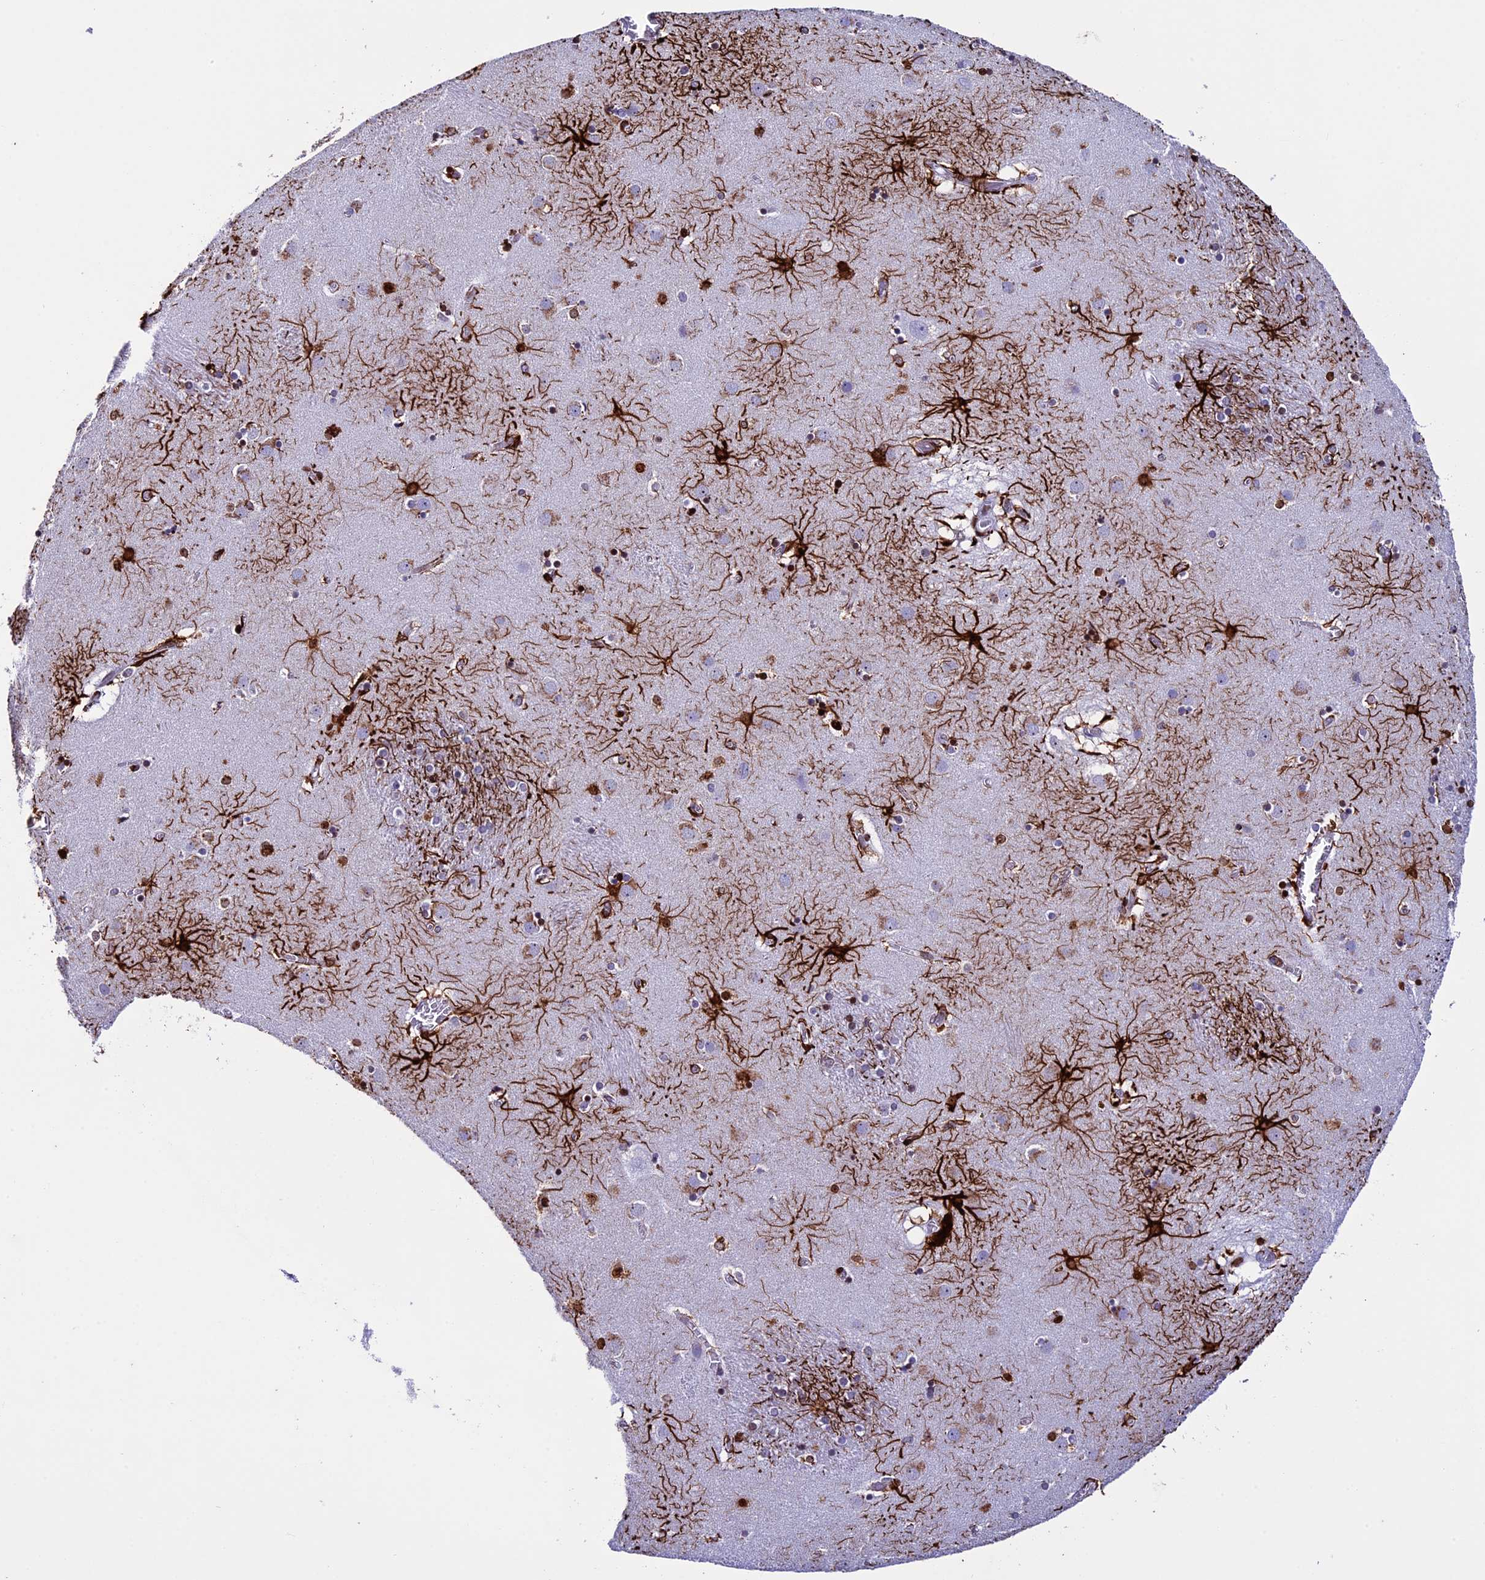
{"staining": {"intensity": "strong", "quantity": "25%-75%", "location": "cytoplasmic/membranous,nuclear"}, "tissue": "caudate", "cell_type": "Glial cells", "image_type": "normal", "snomed": [{"axis": "morphology", "description": "Normal tissue, NOS"}, {"axis": "topography", "description": "Lateral ventricle wall"}], "caption": "Immunohistochemistry (IHC) of unremarkable caudate shows high levels of strong cytoplasmic/membranous,nuclear positivity in approximately 25%-75% of glial cells.", "gene": "BTBD3", "patient": {"sex": "male", "age": 70}}